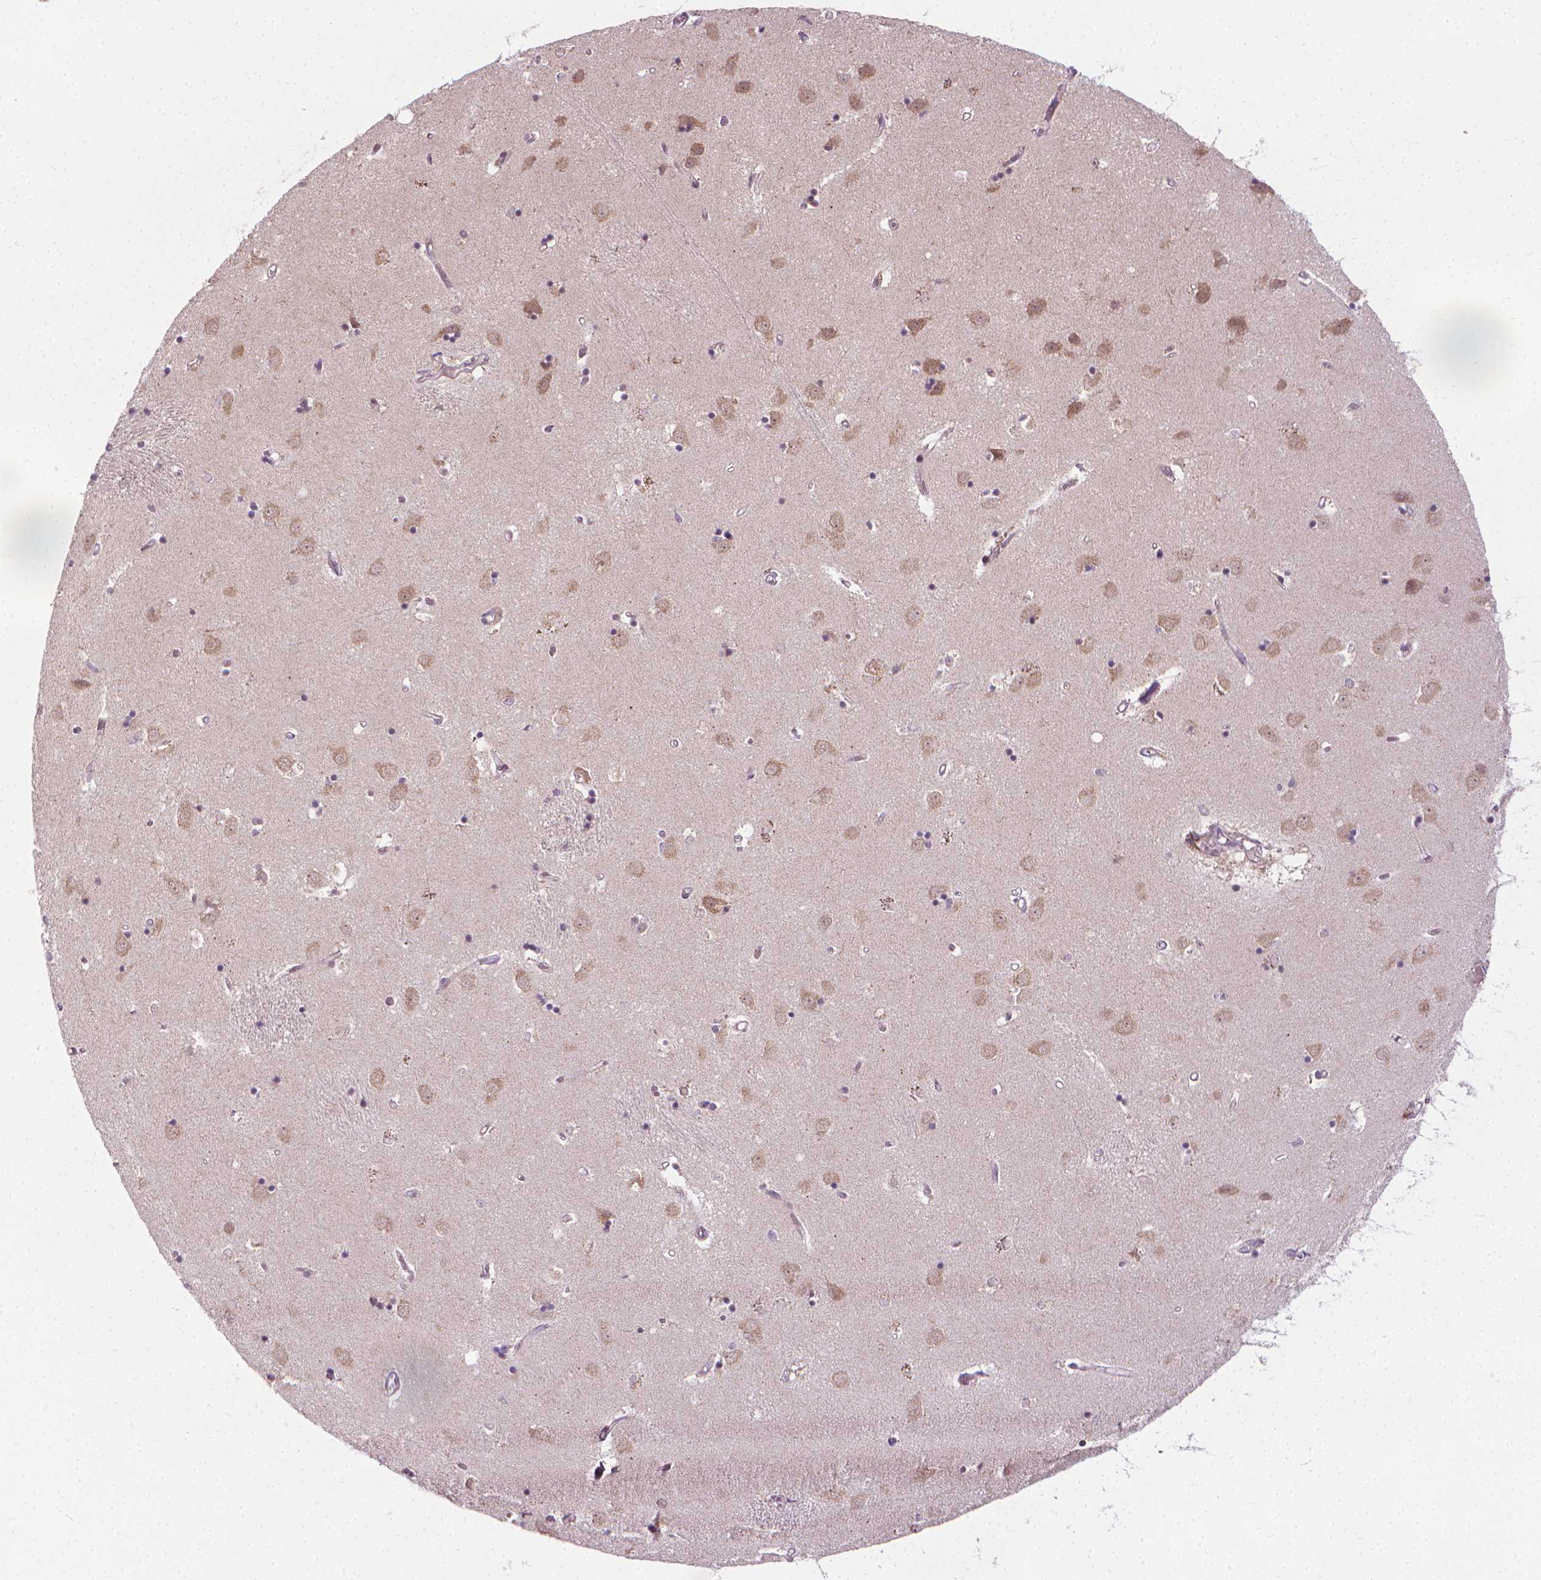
{"staining": {"intensity": "moderate", "quantity": "25%-75%", "location": "cytoplasmic/membranous,nuclear"}, "tissue": "caudate", "cell_type": "Glial cells", "image_type": "normal", "snomed": [{"axis": "morphology", "description": "Normal tissue, NOS"}, {"axis": "topography", "description": "Lateral ventricle wall"}], "caption": "The micrograph shows staining of normal caudate, revealing moderate cytoplasmic/membranous,nuclear protein expression (brown color) within glial cells. Nuclei are stained in blue.", "gene": "PRAG1", "patient": {"sex": "male", "age": 54}}